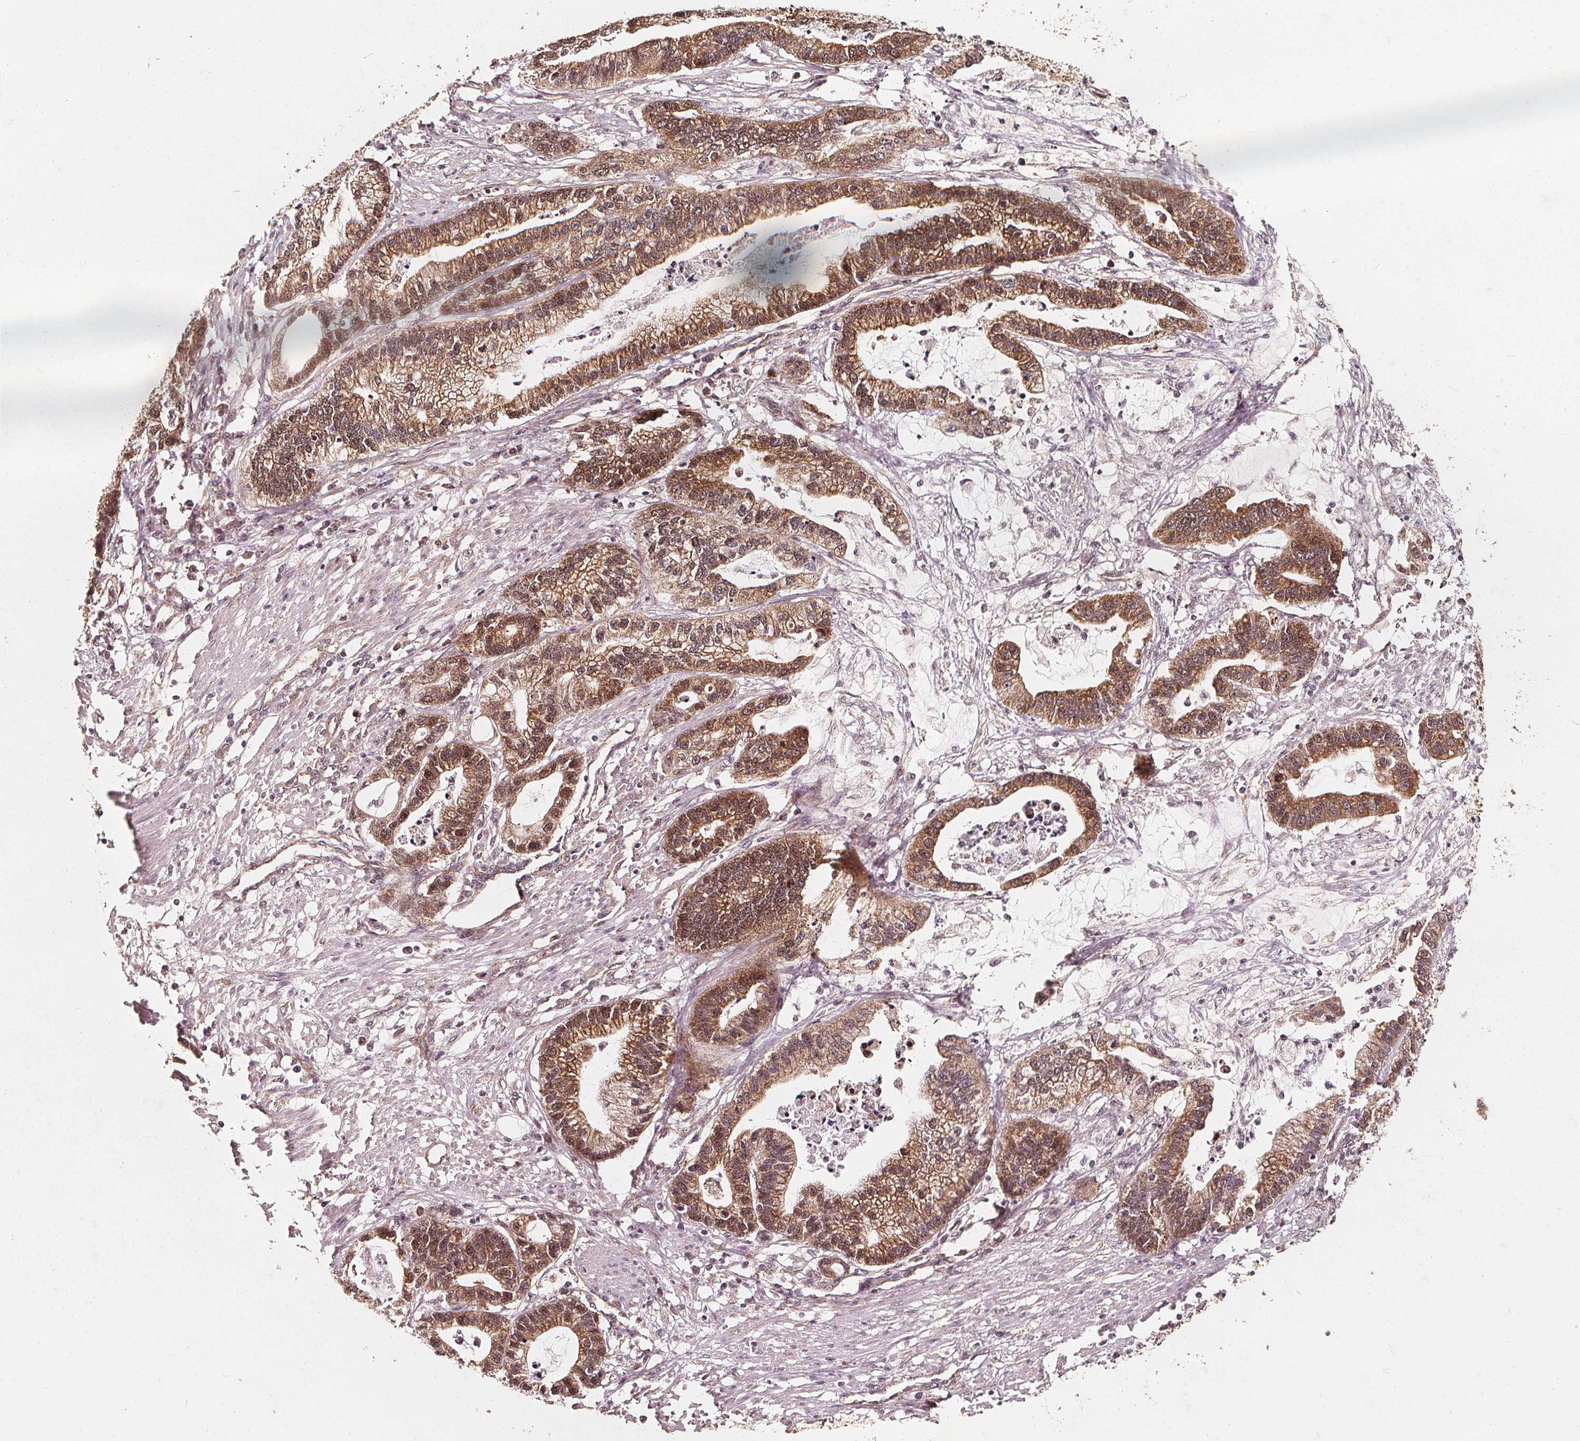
{"staining": {"intensity": "strong", "quantity": ">75%", "location": "cytoplasmic/membranous,nuclear"}, "tissue": "stomach cancer", "cell_type": "Tumor cells", "image_type": "cancer", "snomed": [{"axis": "morphology", "description": "Adenocarcinoma, NOS"}, {"axis": "topography", "description": "Stomach"}], "caption": "Brown immunohistochemical staining in stomach cancer reveals strong cytoplasmic/membranous and nuclear positivity in approximately >75% of tumor cells.", "gene": "SMN1", "patient": {"sex": "male", "age": 83}}